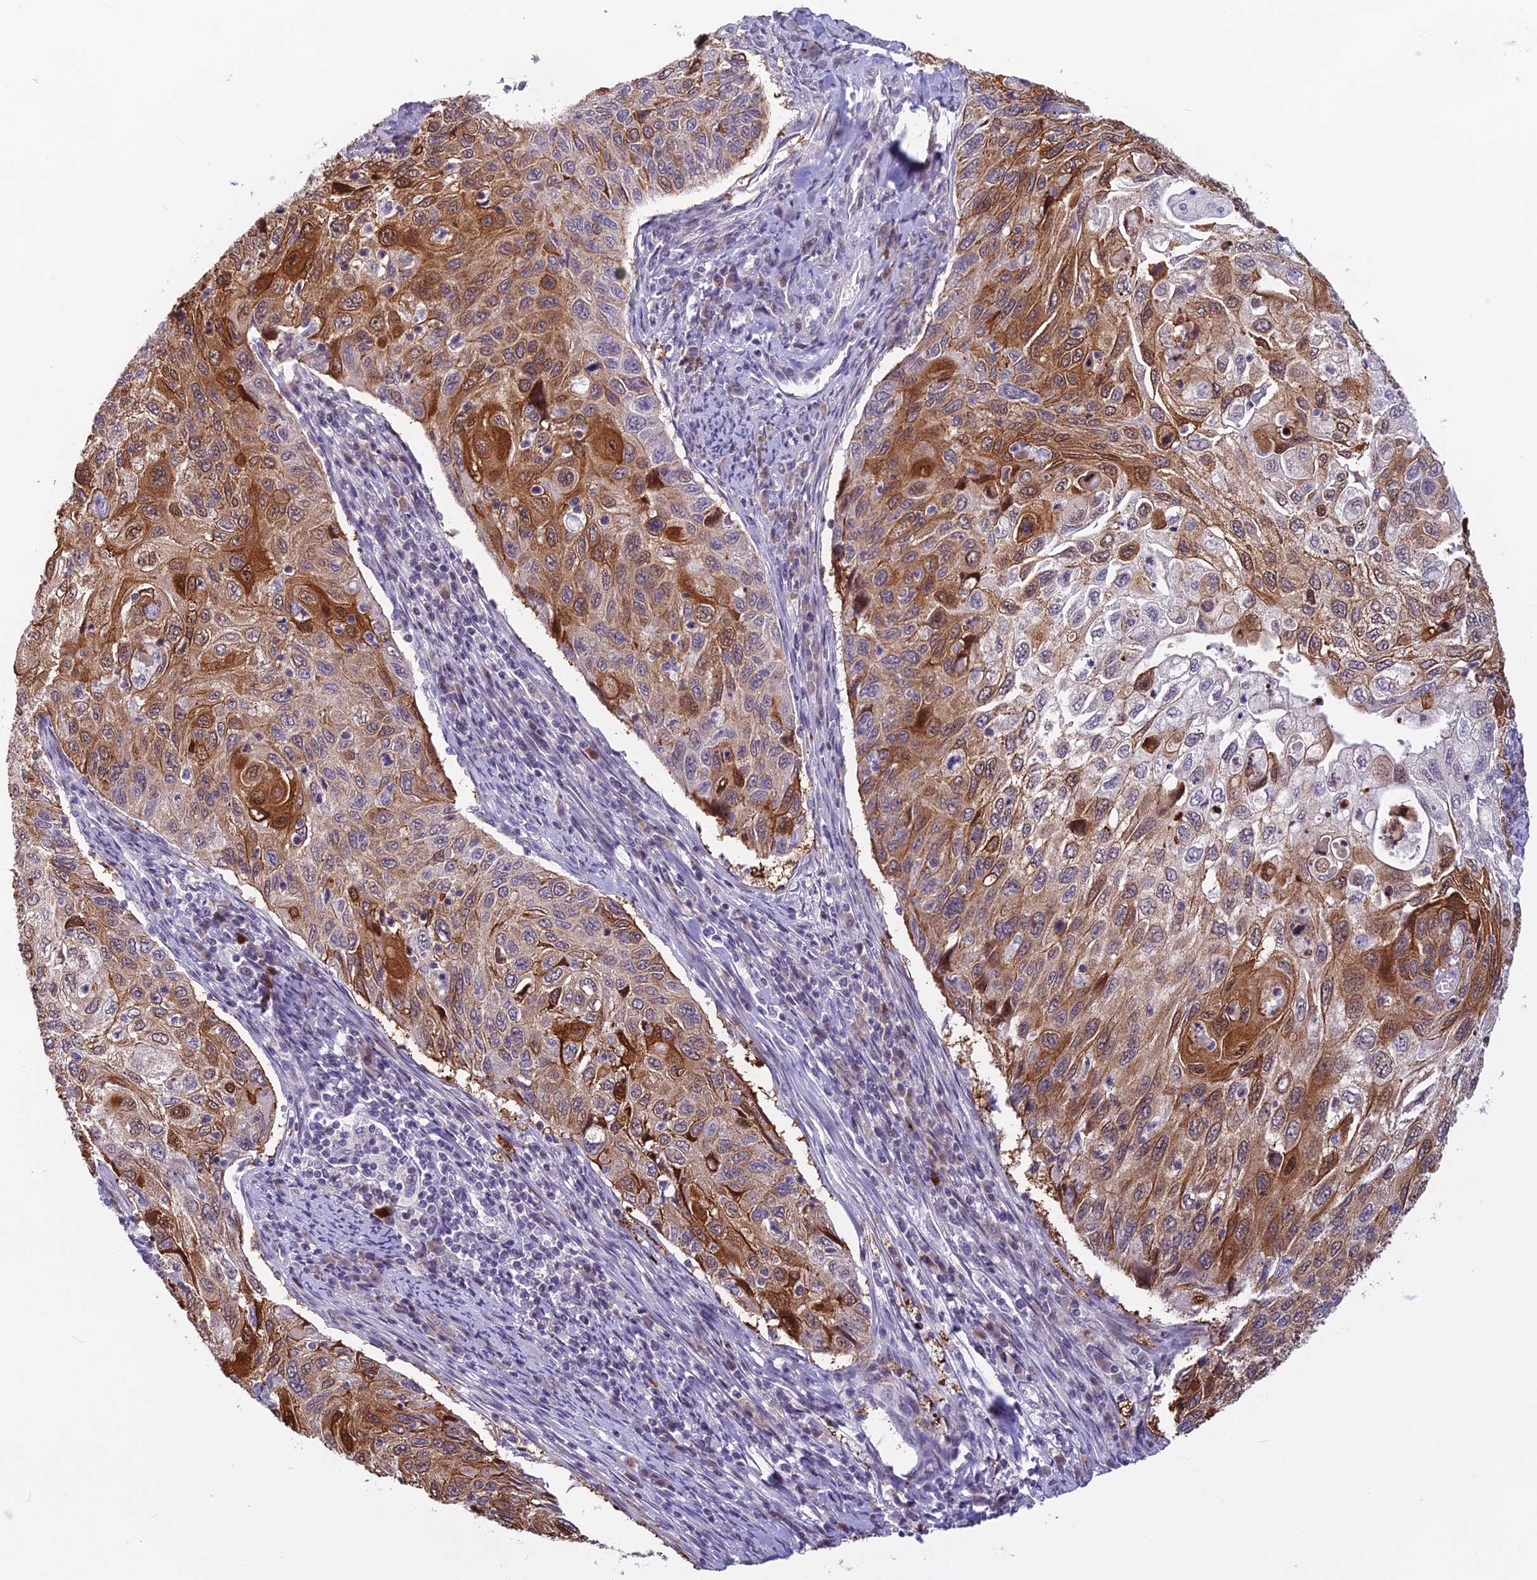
{"staining": {"intensity": "moderate", "quantity": ">75%", "location": "cytoplasmic/membranous"}, "tissue": "cervical cancer", "cell_type": "Tumor cells", "image_type": "cancer", "snomed": [{"axis": "morphology", "description": "Squamous cell carcinoma, NOS"}, {"axis": "topography", "description": "Cervix"}], "caption": "DAB (3,3'-diaminobenzidine) immunohistochemical staining of human cervical squamous cell carcinoma shows moderate cytoplasmic/membranous protein staining in approximately >75% of tumor cells. Immunohistochemistry stains the protein in brown and the nuclei are stained blue.", "gene": "TMEM134", "patient": {"sex": "female", "age": 70}}